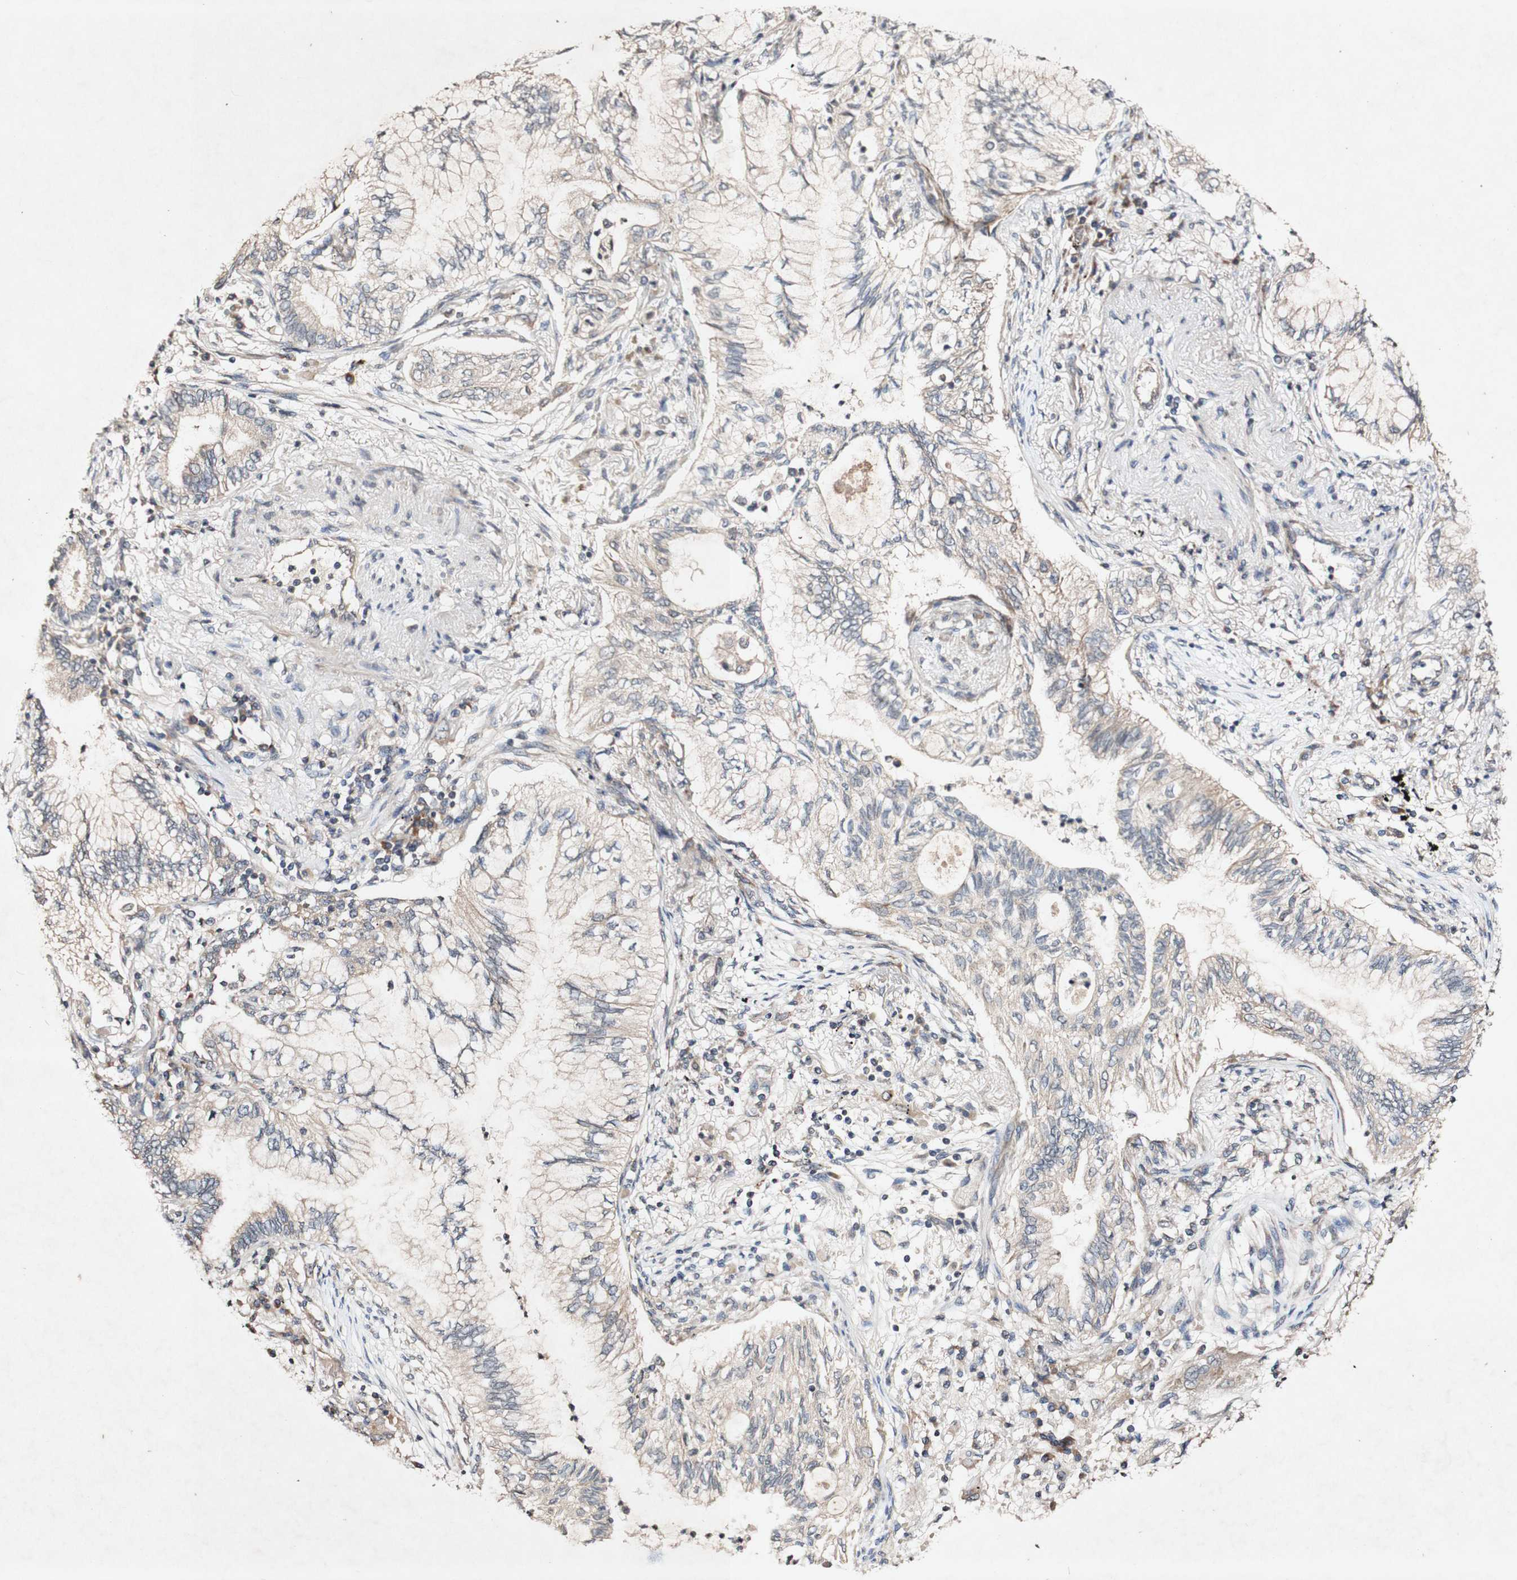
{"staining": {"intensity": "weak", "quantity": ">75%", "location": "cytoplasmic/membranous"}, "tissue": "lung cancer", "cell_type": "Tumor cells", "image_type": "cancer", "snomed": [{"axis": "morphology", "description": "Normal tissue, NOS"}, {"axis": "morphology", "description": "Adenocarcinoma, NOS"}, {"axis": "topography", "description": "Bronchus"}, {"axis": "topography", "description": "Lung"}], "caption": "A brown stain labels weak cytoplasmic/membranous staining of a protein in human adenocarcinoma (lung) tumor cells.", "gene": "PIN1", "patient": {"sex": "female", "age": 70}}